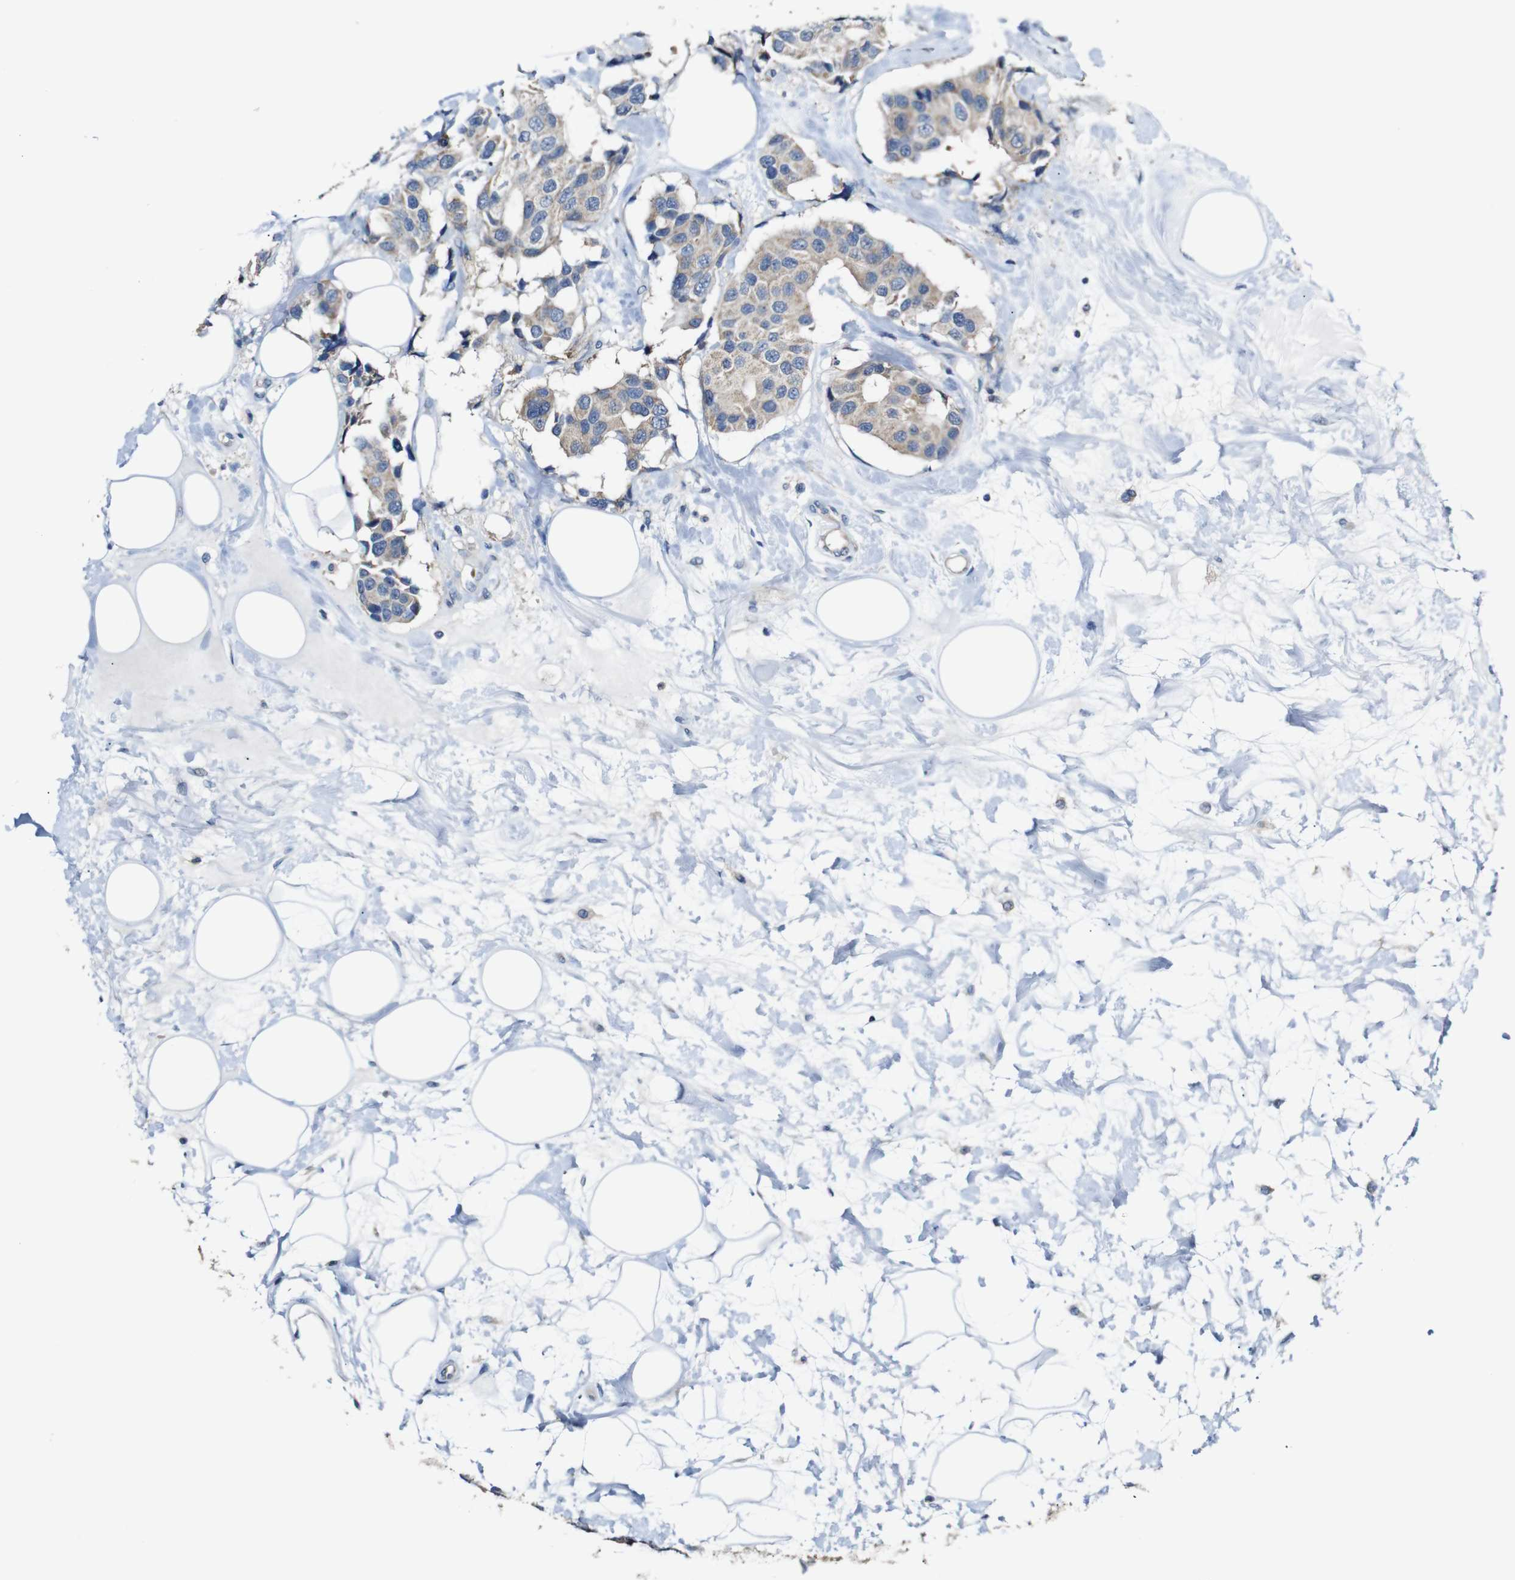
{"staining": {"intensity": "weak", "quantity": ">75%", "location": "cytoplasmic/membranous"}, "tissue": "breast cancer", "cell_type": "Tumor cells", "image_type": "cancer", "snomed": [{"axis": "morphology", "description": "Normal tissue, NOS"}, {"axis": "morphology", "description": "Duct carcinoma"}, {"axis": "topography", "description": "Breast"}], "caption": "IHC image of neoplastic tissue: breast intraductal carcinoma stained using IHC shows low levels of weak protein expression localized specifically in the cytoplasmic/membranous of tumor cells, appearing as a cytoplasmic/membranous brown color.", "gene": "TBC1D32", "patient": {"sex": "female", "age": 39}}